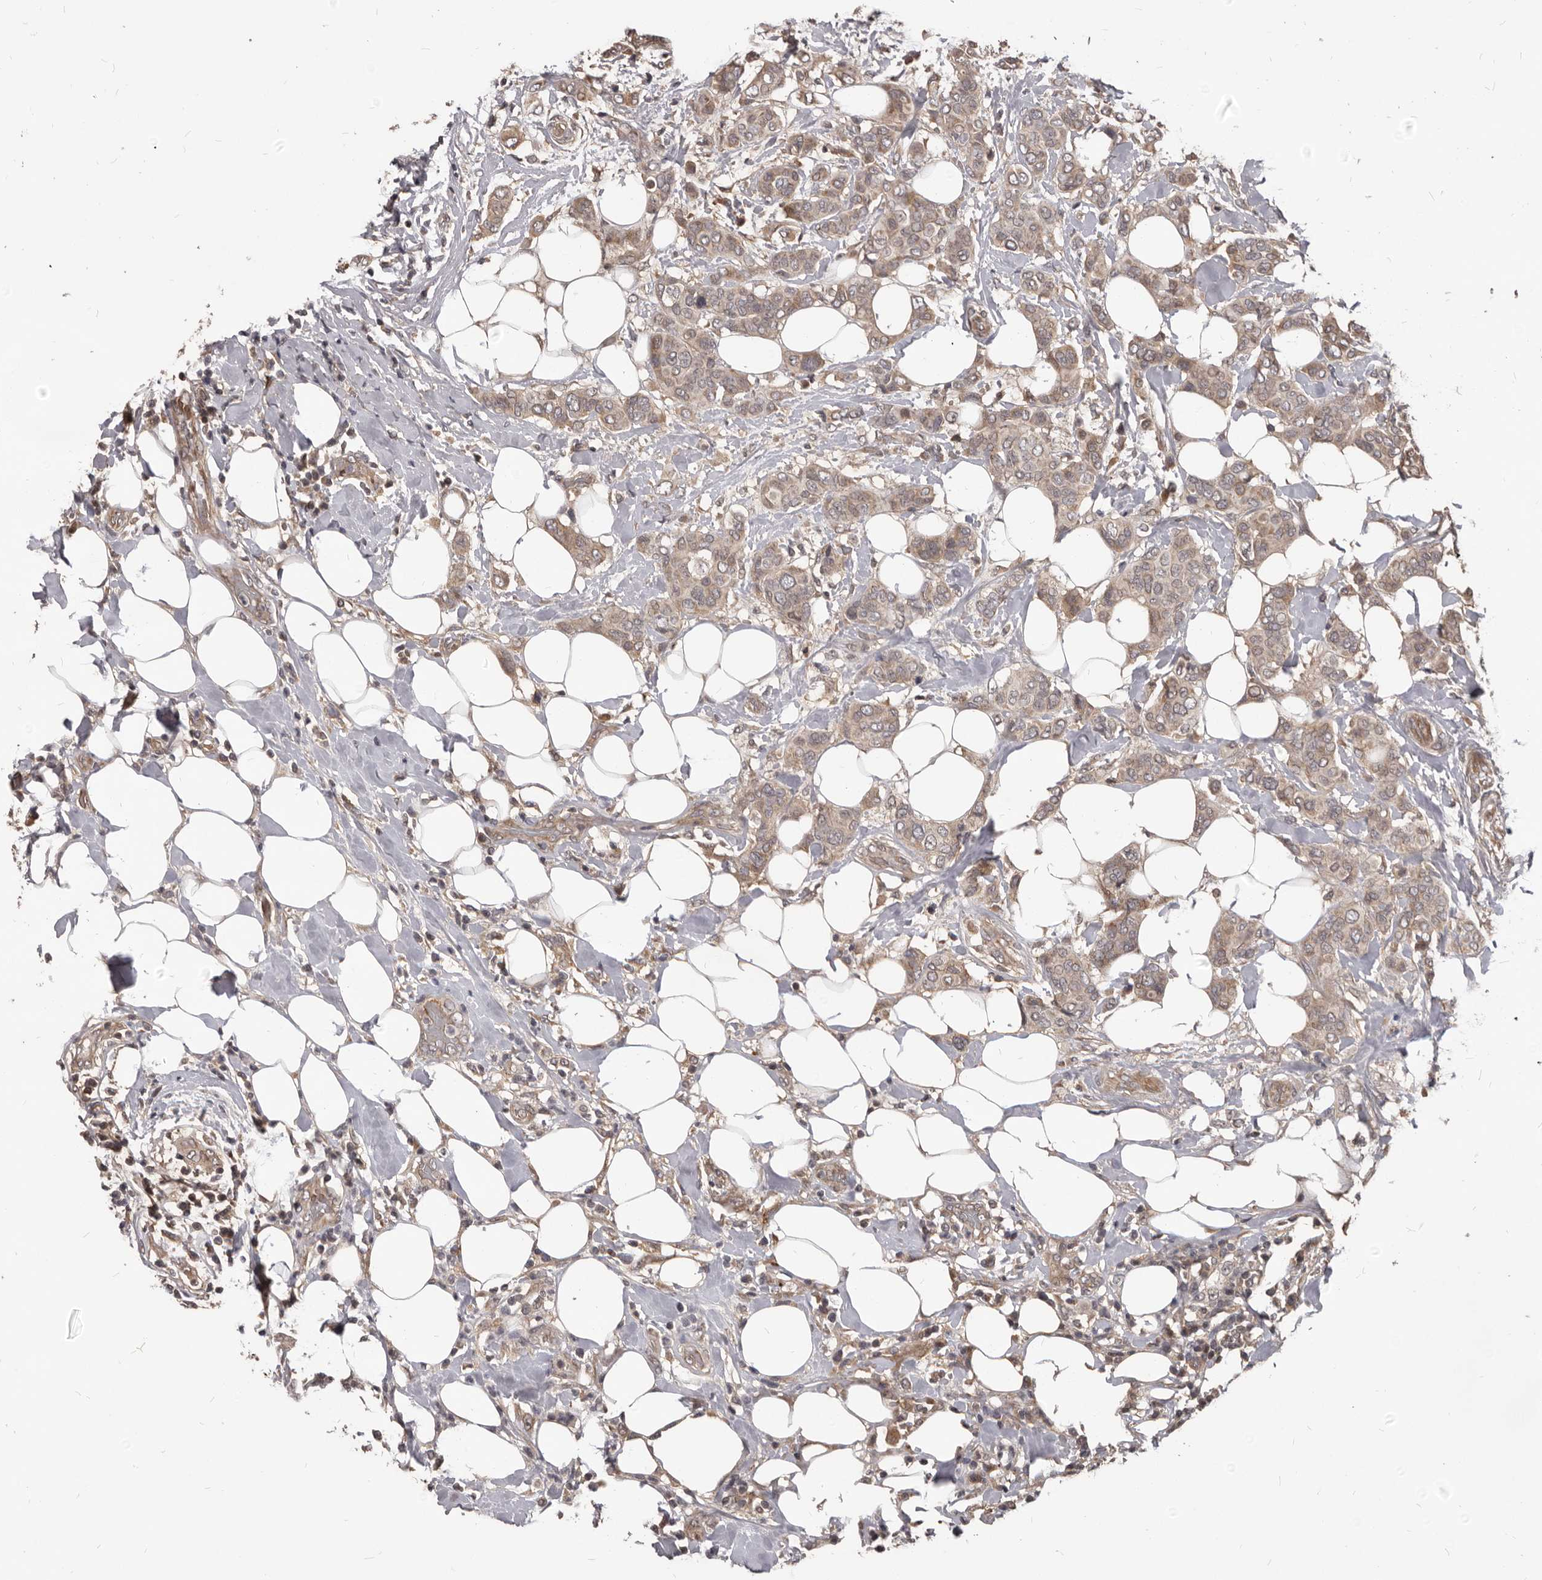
{"staining": {"intensity": "weak", "quantity": ">75%", "location": "cytoplasmic/membranous"}, "tissue": "breast cancer", "cell_type": "Tumor cells", "image_type": "cancer", "snomed": [{"axis": "morphology", "description": "Lobular carcinoma"}, {"axis": "topography", "description": "Breast"}], "caption": "Weak cytoplasmic/membranous positivity for a protein is seen in approximately >75% of tumor cells of breast cancer (lobular carcinoma) using immunohistochemistry.", "gene": "GABPB2", "patient": {"sex": "female", "age": 51}}